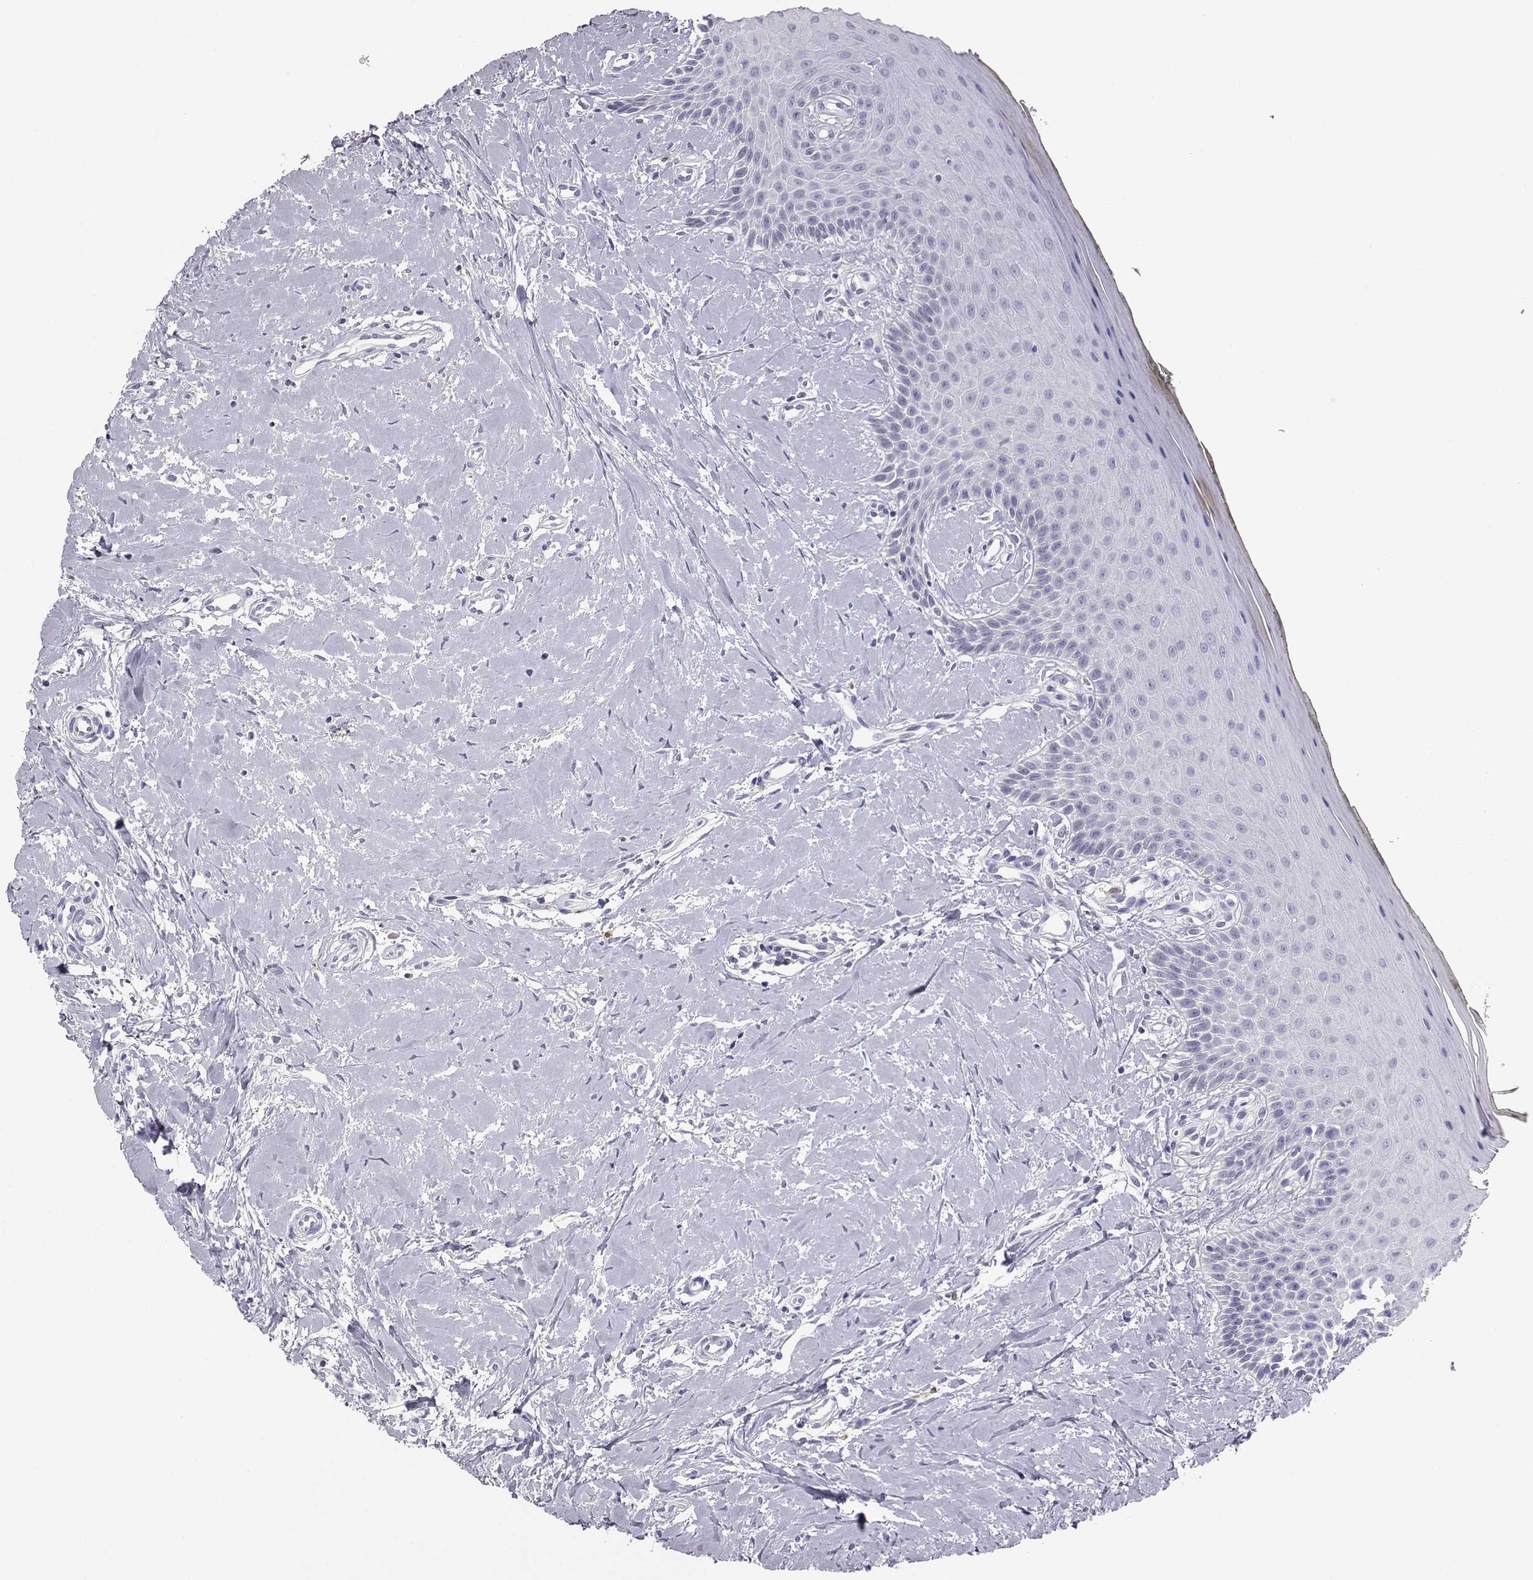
{"staining": {"intensity": "negative", "quantity": "none", "location": "none"}, "tissue": "oral mucosa", "cell_type": "Squamous epithelial cells", "image_type": "normal", "snomed": [{"axis": "morphology", "description": "Normal tissue, NOS"}, {"axis": "topography", "description": "Oral tissue"}], "caption": "High power microscopy histopathology image of an immunohistochemistry image of unremarkable oral mucosa, revealing no significant staining in squamous epithelial cells.", "gene": "AKR1B1", "patient": {"sex": "female", "age": 43}}